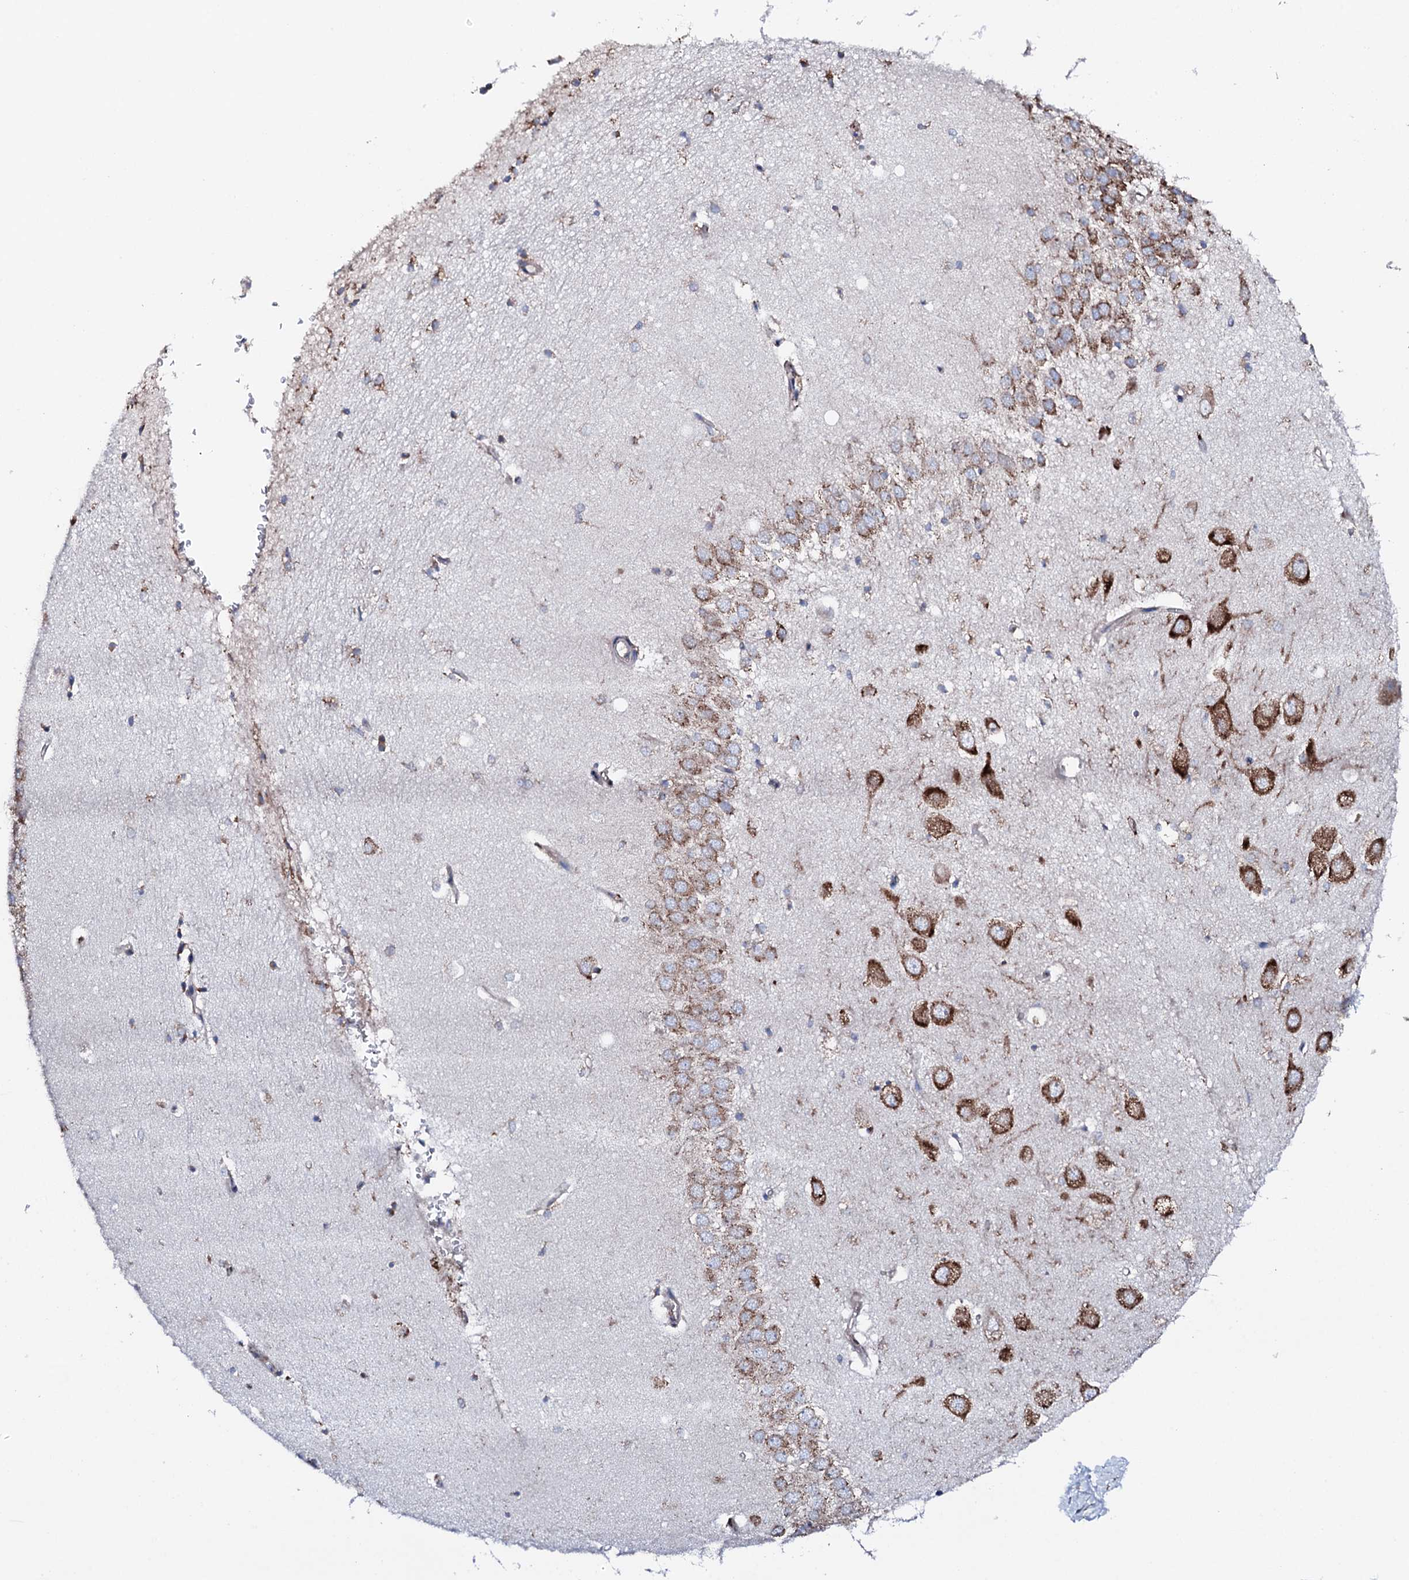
{"staining": {"intensity": "moderate", "quantity": "<25%", "location": "cytoplasmic/membranous"}, "tissue": "hippocampus", "cell_type": "Glial cells", "image_type": "normal", "snomed": [{"axis": "morphology", "description": "Normal tissue, NOS"}, {"axis": "topography", "description": "Hippocampus"}], "caption": "IHC (DAB) staining of benign hippocampus displays moderate cytoplasmic/membranous protein staining in approximately <25% of glial cells. (DAB IHC with brightfield microscopy, high magnification).", "gene": "AMDHD1", "patient": {"sex": "female", "age": 64}}